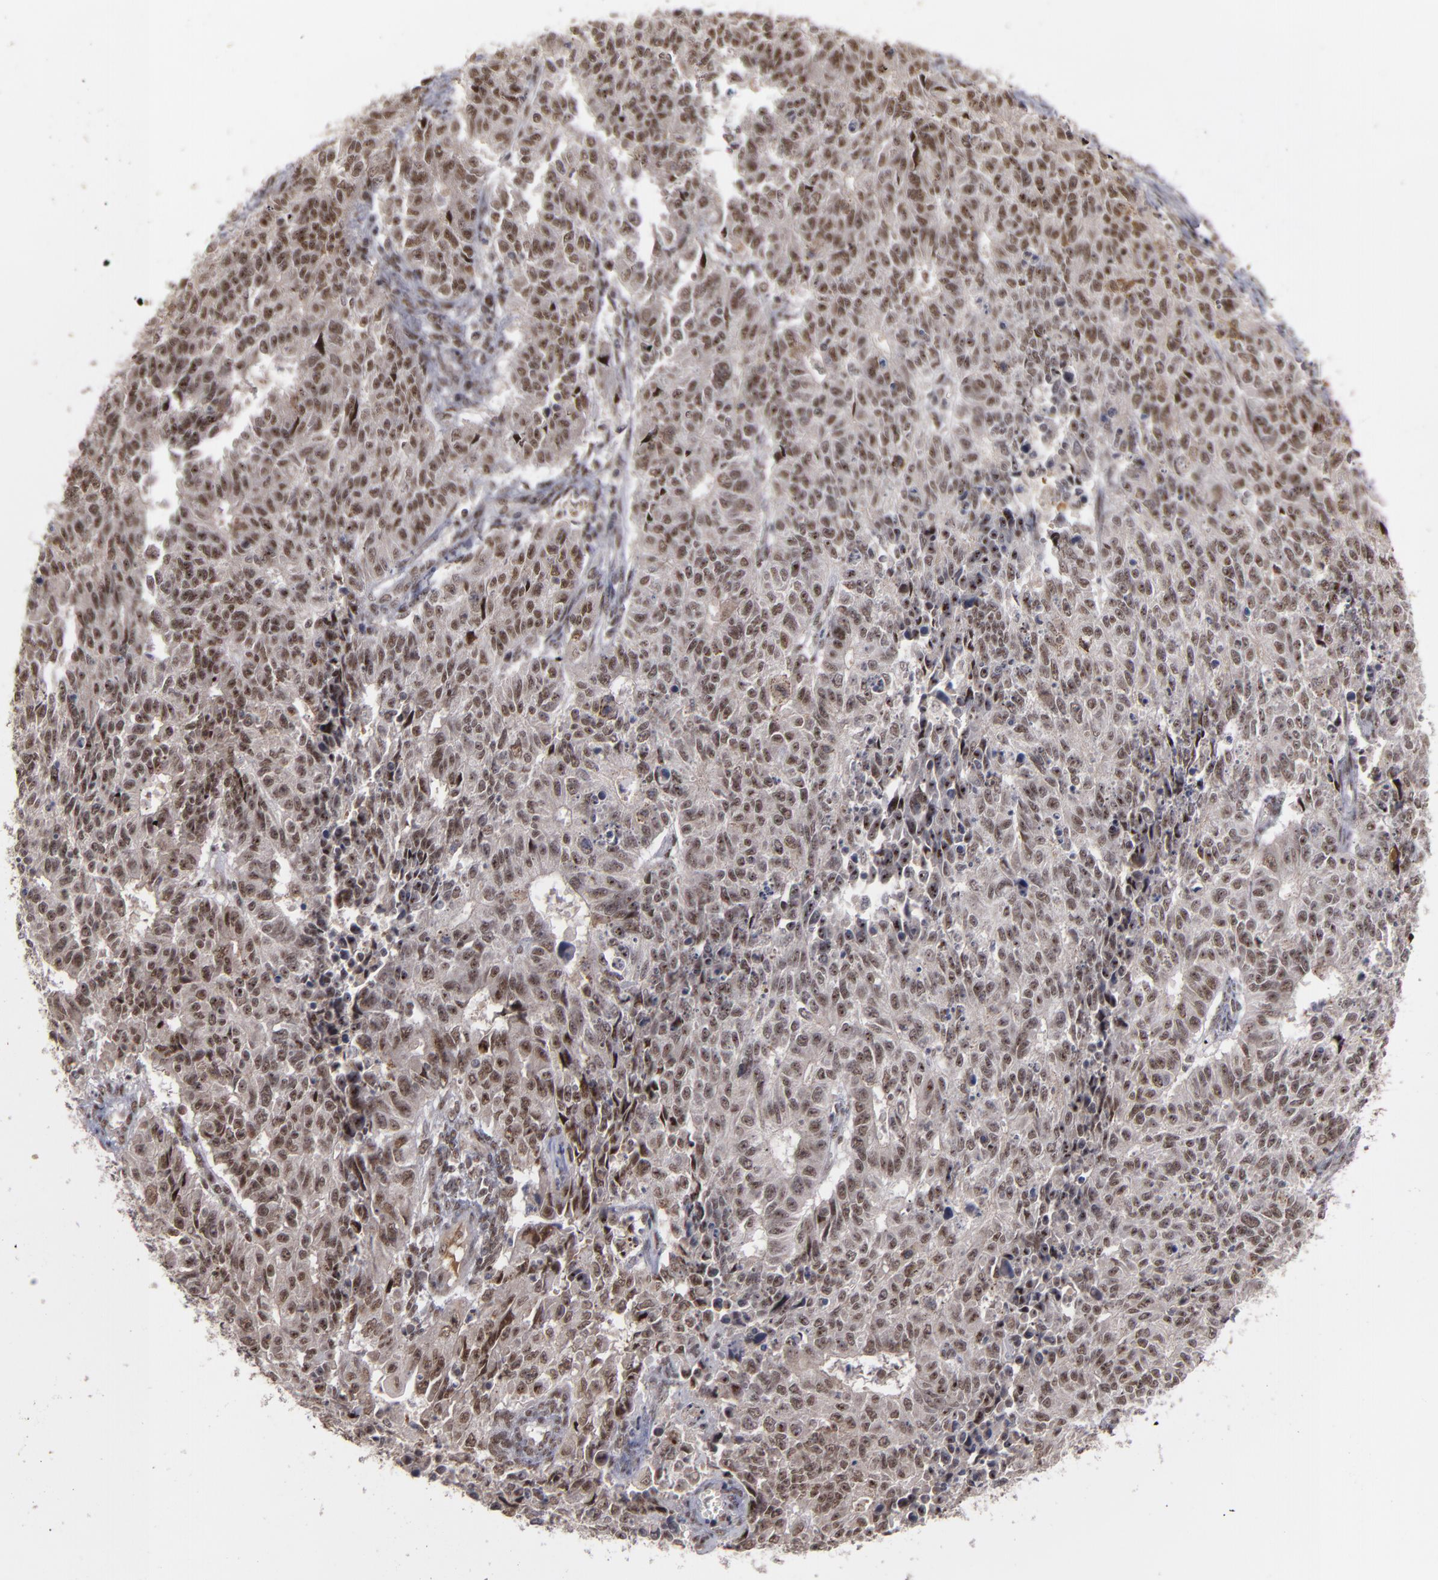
{"staining": {"intensity": "moderate", "quantity": ">75%", "location": "nuclear"}, "tissue": "endometrial cancer", "cell_type": "Tumor cells", "image_type": "cancer", "snomed": [{"axis": "morphology", "description": "Adenocarcinoma, NOS"}, {"axis": "topography", "description": "Endometrium"}], "caption": "IHC of human endometrial adenocarcinoma shows medium levels of moderate nuclear expression in about >75% of tumor cells.", "gene": "ZNF234", "patient": {"sex": "female", "age": 42}}